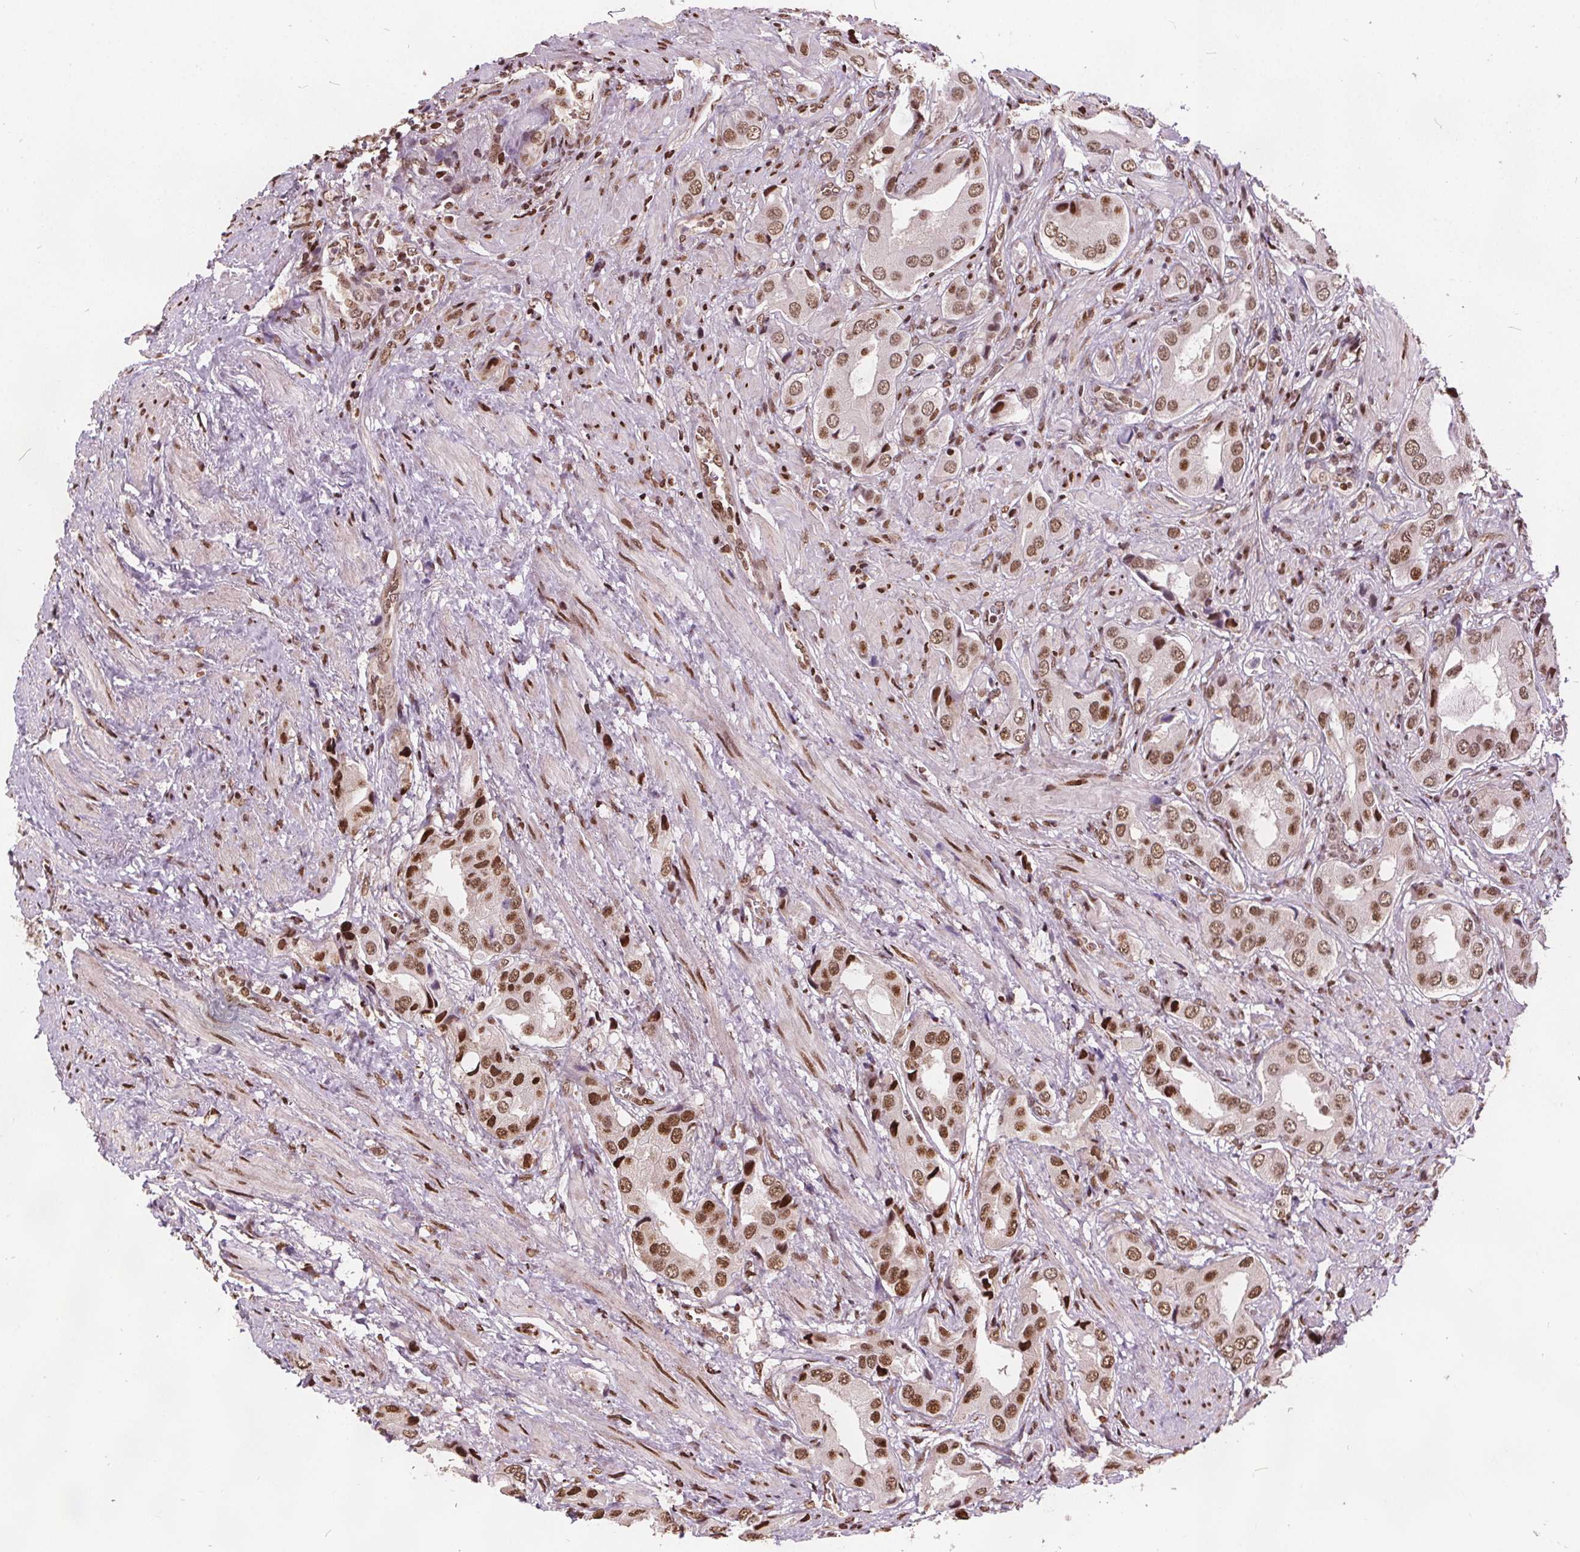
{"staining": {"intensity": "moderate", "quantity": ">75%", "location": "nuclear"}, "tissue": "prostate cancer", "cell_type": "Tumor cells", "image_type": "cancer", "snomed": [{"axis": "morphology", "description": "Adenocarcinoma, NOS"}, {"axis": "topography", "description": "Prostate"}], "caption": "Prostate adenocarcinoma tissue exhibits moderate nuclear expression in approximately >75% of tumor cells (DAB (3,3'-diaminobenzidine) = brown stain, brightfield microscopy at high magnification).", "gene": "ISLR2", "patient": {"sex": "male", "age": 63}}